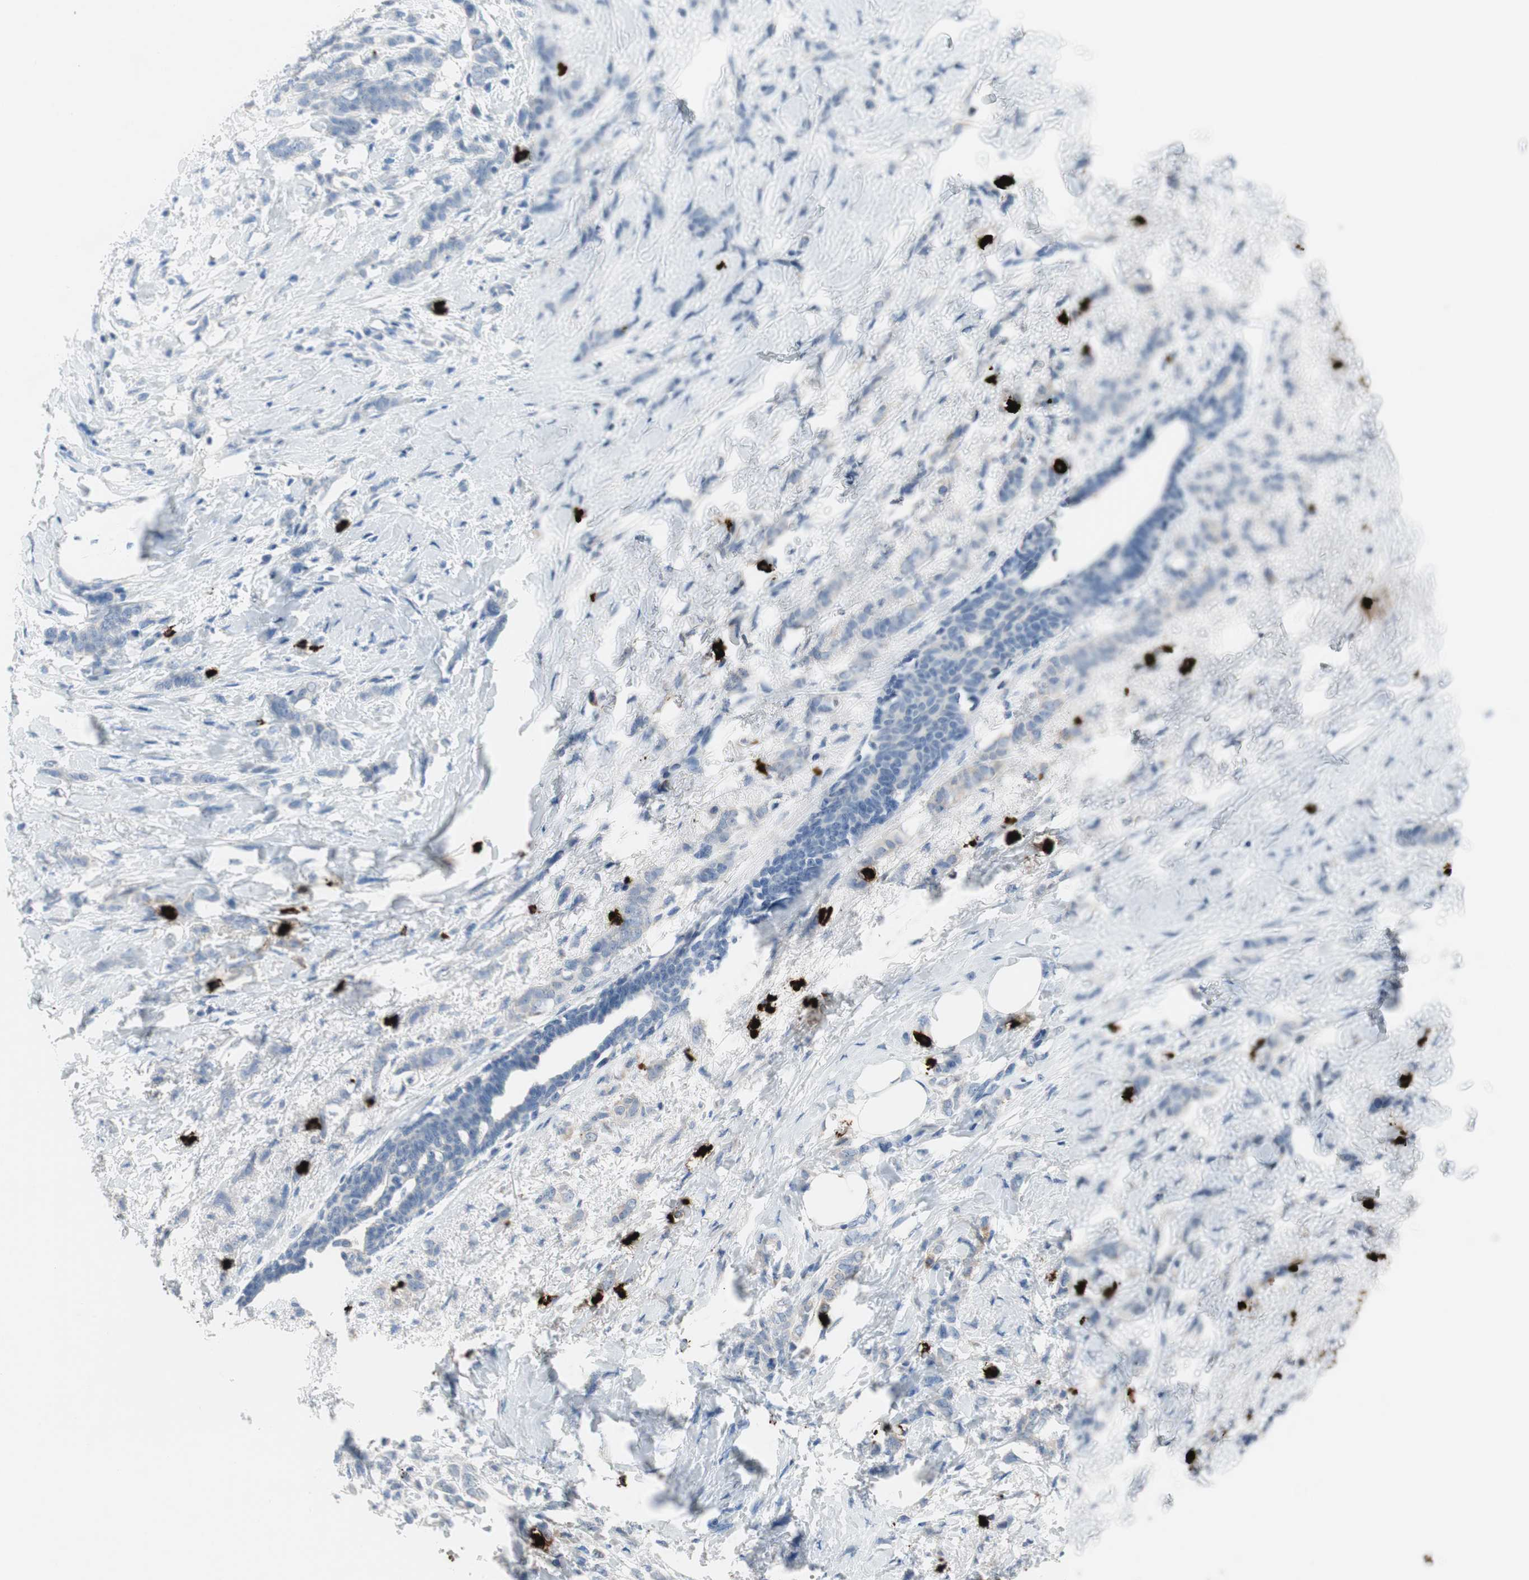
{"staining": {"intensity": "negative", "quantity": "none", "location": "none"}, "tissue": "breast cancer", "cell_type": "Tumor cells", "image_type": "cancer", "snomed": [{"axis": "morphology", "description": "Lobular carcinoma, in situ"}, {"axis": "morphology", "description": "Lobular carcinoma"}, {"axis": "topography", "description": "Breast"}], "caption": "The photomicrograph demonstrates no significant positivity in tumor cells of breast lobular carcinoma.", "gene": "CPA3", "patient": {"sex": "female", "age": 41}}